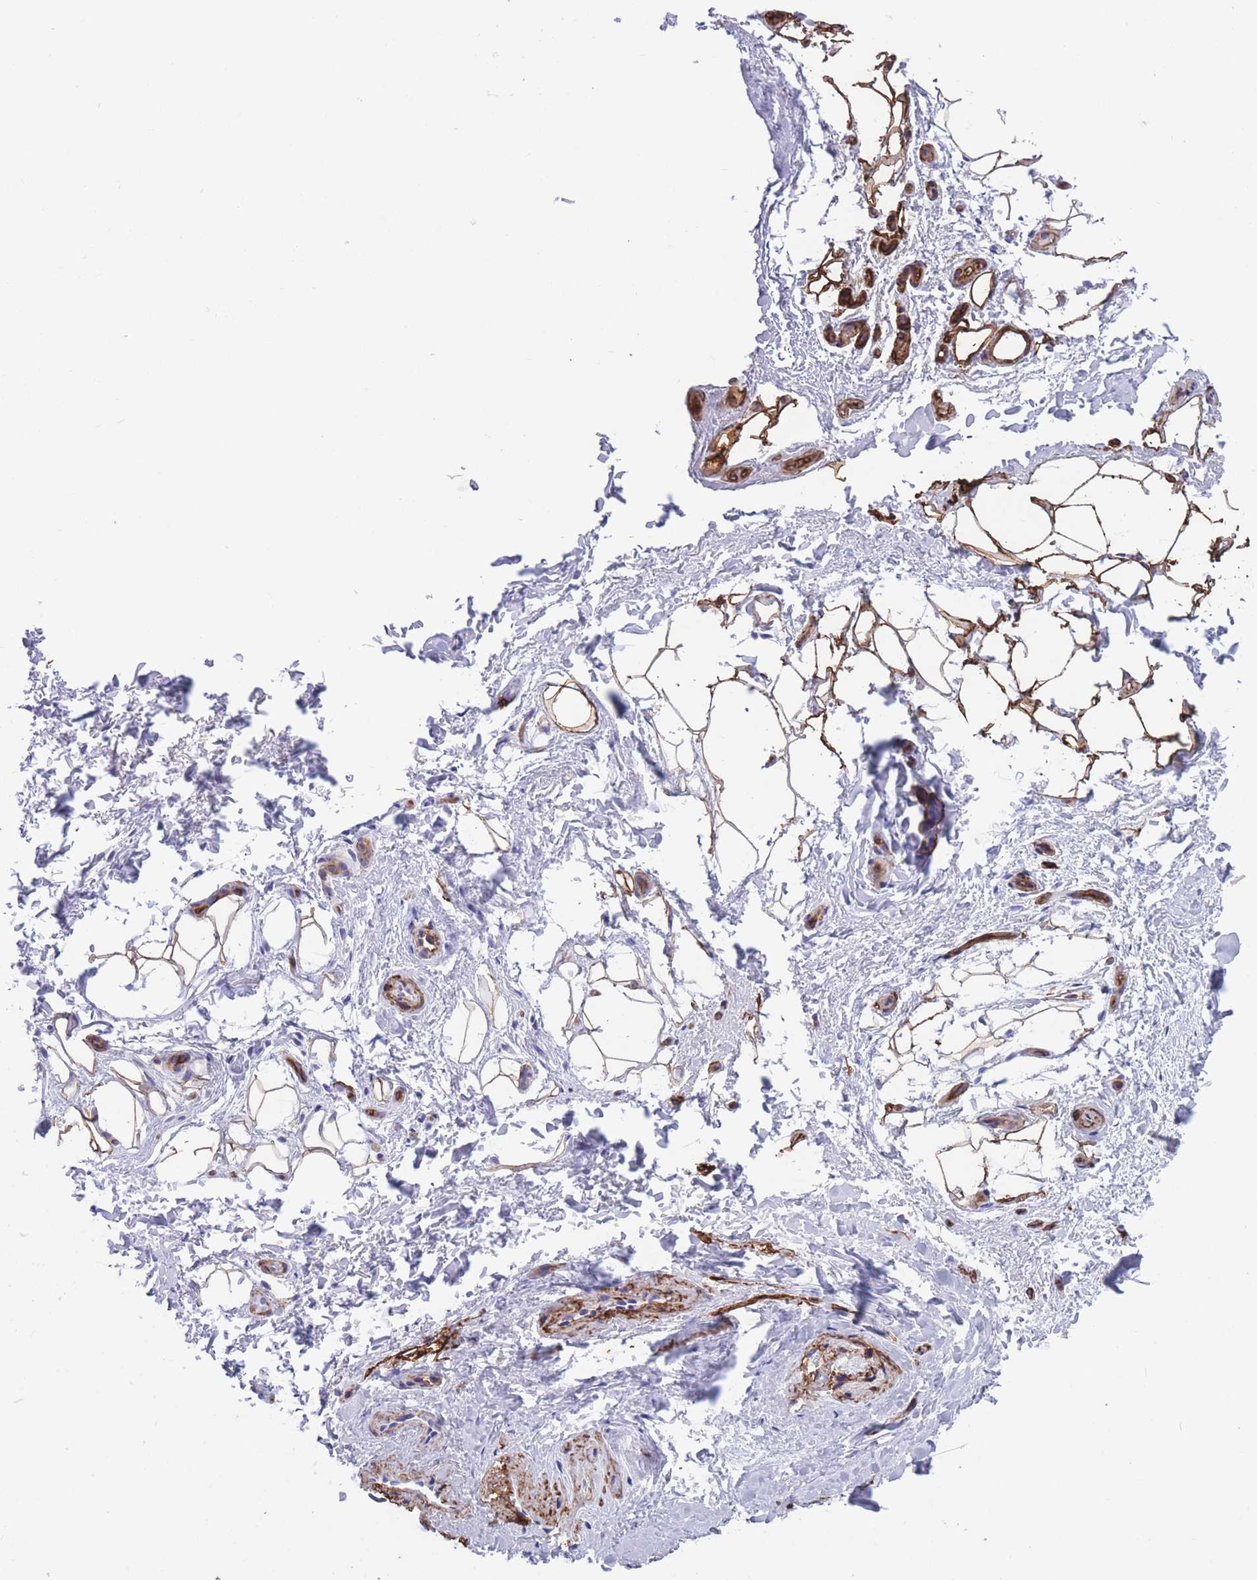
{"staining": {"intensity": "moderate", "quantity": "25%-75%", "location": "cytoplasmic/membranous"}, "tissue": "adipose tissue", "cell_type": "Adipocytes", "image_type": "normal", "snomed": [{"axis": "morphology", "description": "Normal tissue, NOS"}, {"axis": "topography", "description": "Peripheral nerve tissue"}], "caption": "Protein expression analysis of unremarkable human adipose tissue reveals moderate cytoplasmic/membranous positivity in about 25%-75% of adipocytes.", "gene": "DPYD", "patient": {"sex": "female", "age": 61}}